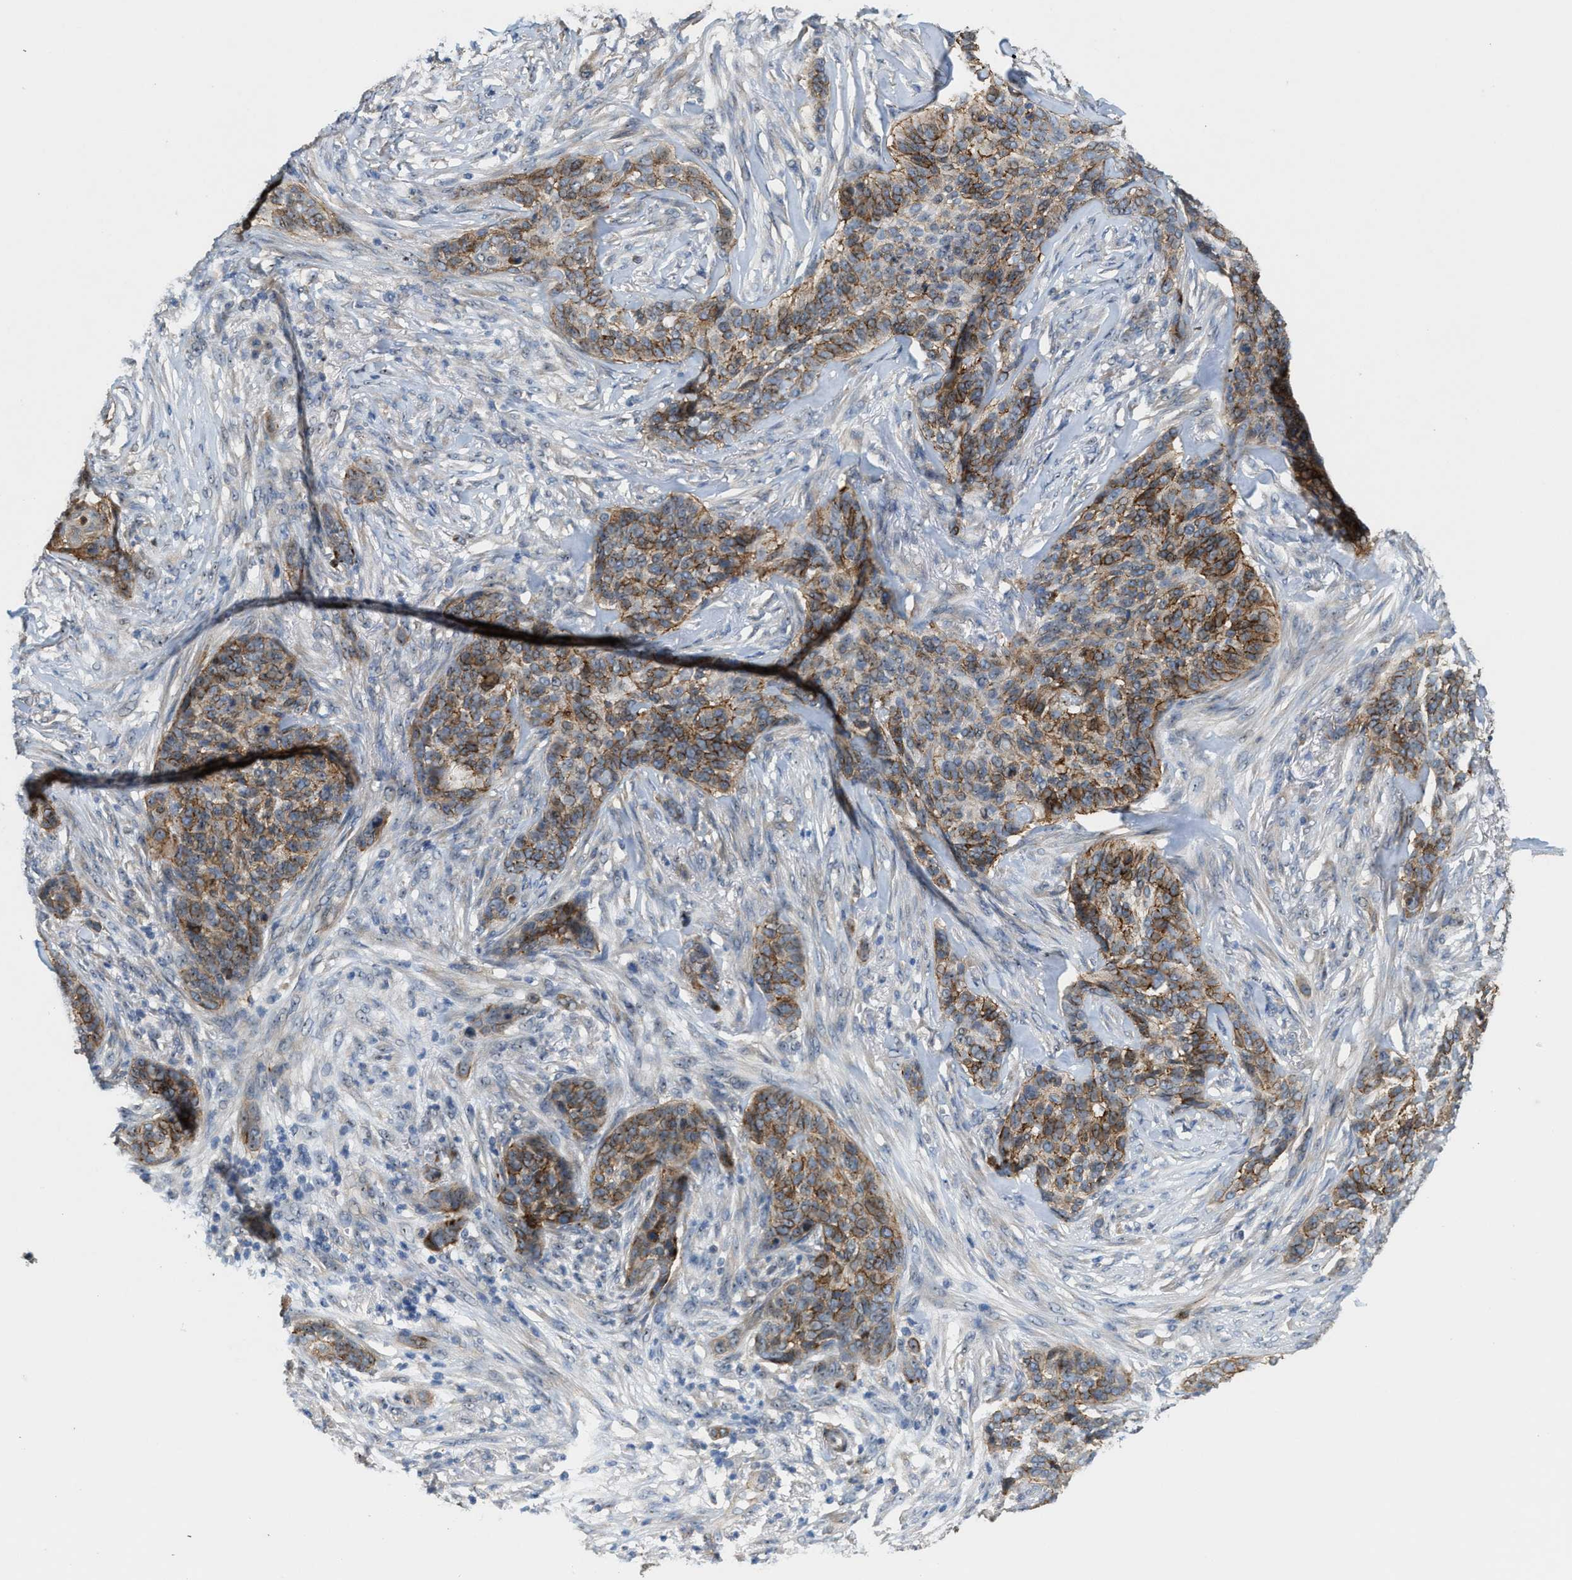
{"staining": {"intensity": "moderate", "quantity": ">75%", "location": "cytoplasmic/membranous"}, "tissue": "skin cancer", "cell_type": "Tumor cells", "image_type": "cancer", "snomed": [{"axis": "morphology", "description": "Basal cell carcinoma"}, {"axis": "topography", "description": "Skin"}], "caption": "High-magnification brightfield microscopy of basal cell carcinoma (skin) stained with DAB (brown) and counterstained with hematoxylin (blue). tumor cells exhibit moderate cytoplasmic/membranous positivity is seen in about>75% of cells. Using DAB (3,3'-diaminobenzidine) (brown) and hematoxylin (blue) stains, captured at high magnification using brightfield microscopy.", "gene": "ZNF783", "patient": {"sex": "male", "age": 85}}